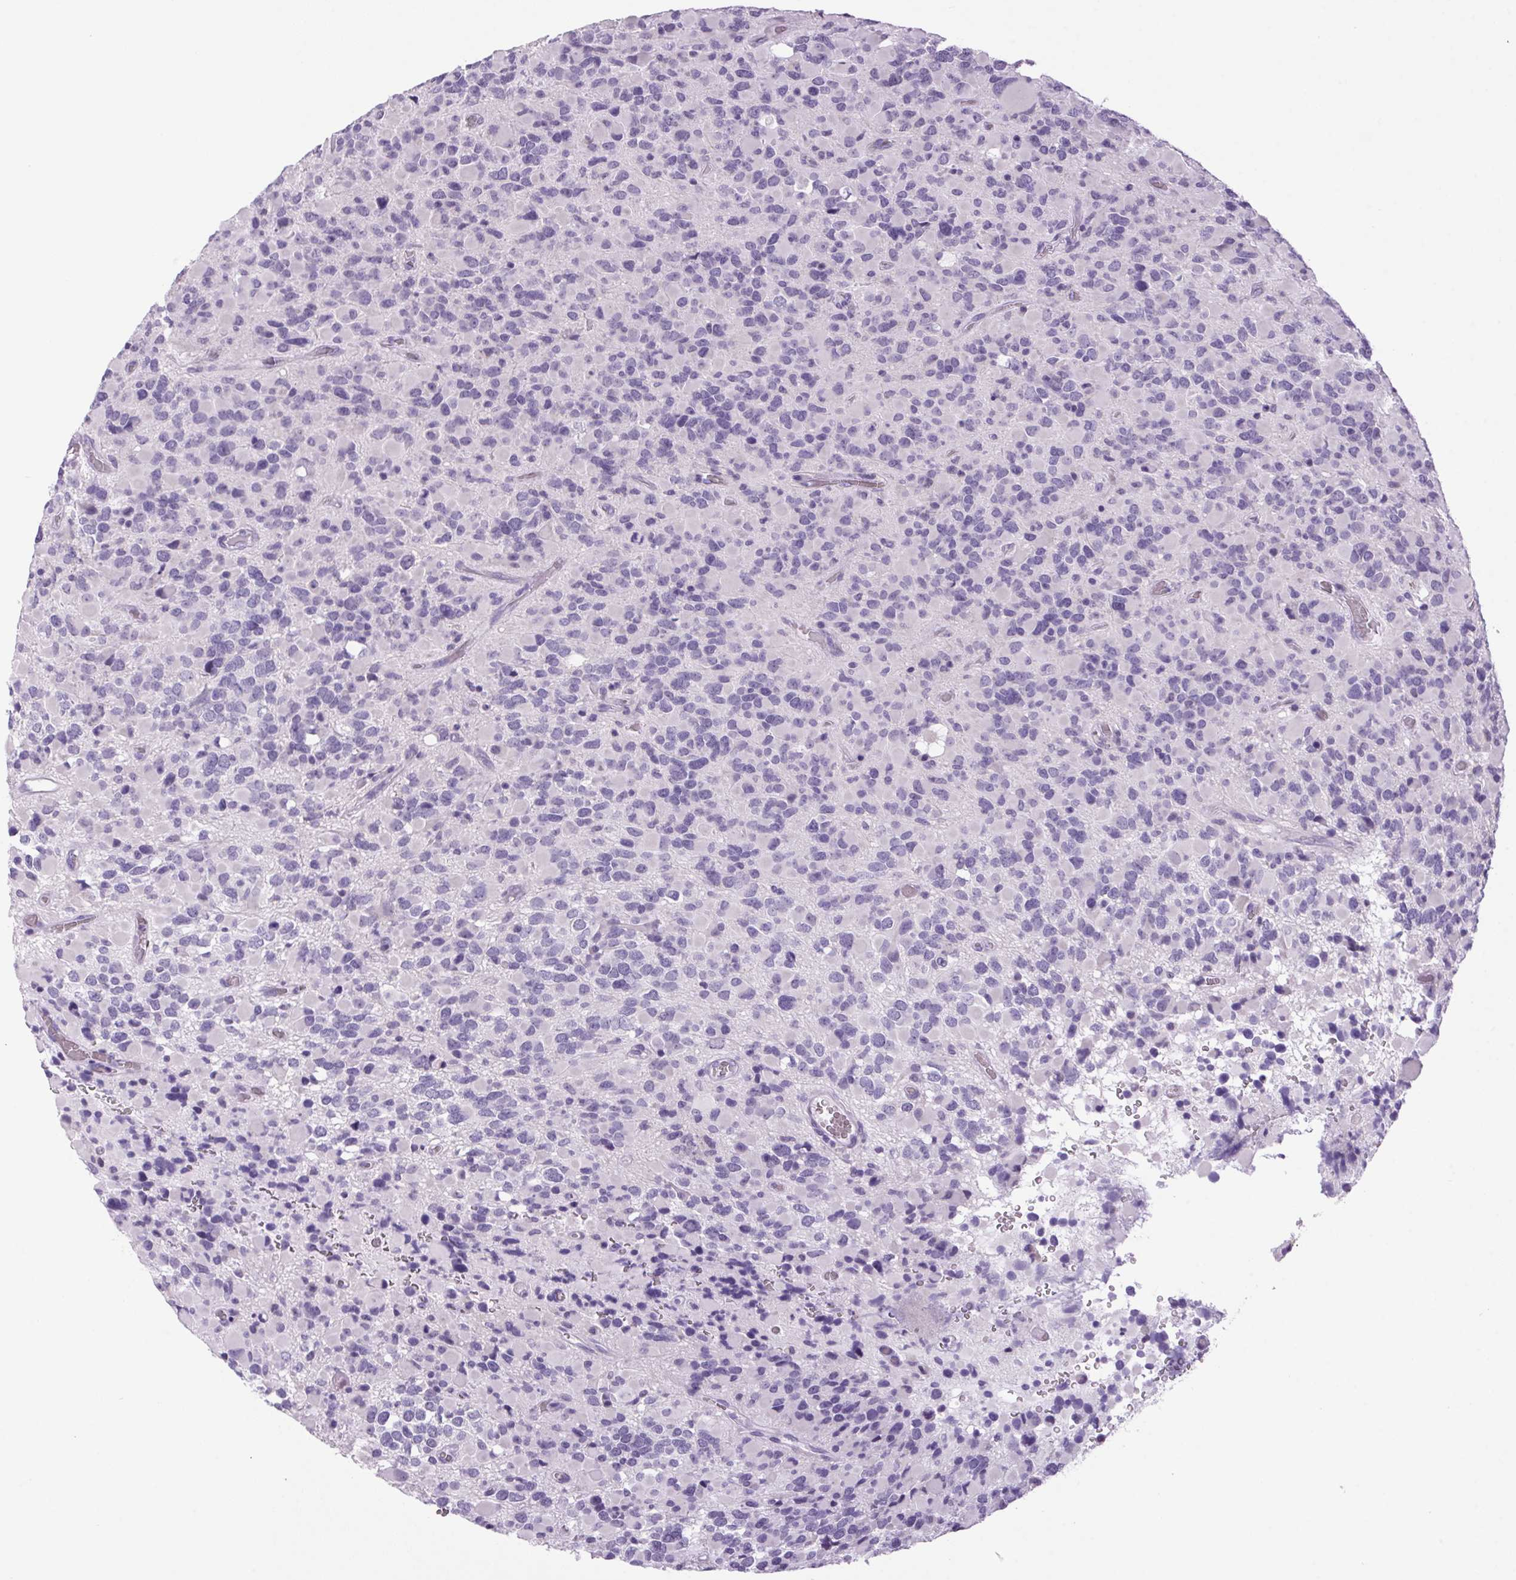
{"staining": {"intensity": "negative", "quantity": "none", "location": "none"}, "tissue": "glioma", "cell_type": "Tumor cells", "image_type": "cancer", "snomed": [{"axis": "morphology", "description": "Glioma, malignant, High grade"}, {"axis": "topography", "description": "Brain"}], "caption": "The immunohistochemistry (IHC) photomicrograph has no significant positivity in tumor cells of malignant glioma (high-grade) tissue.", "gene": "VWA3B", "patient": {"sex": "female", "age": 40}}